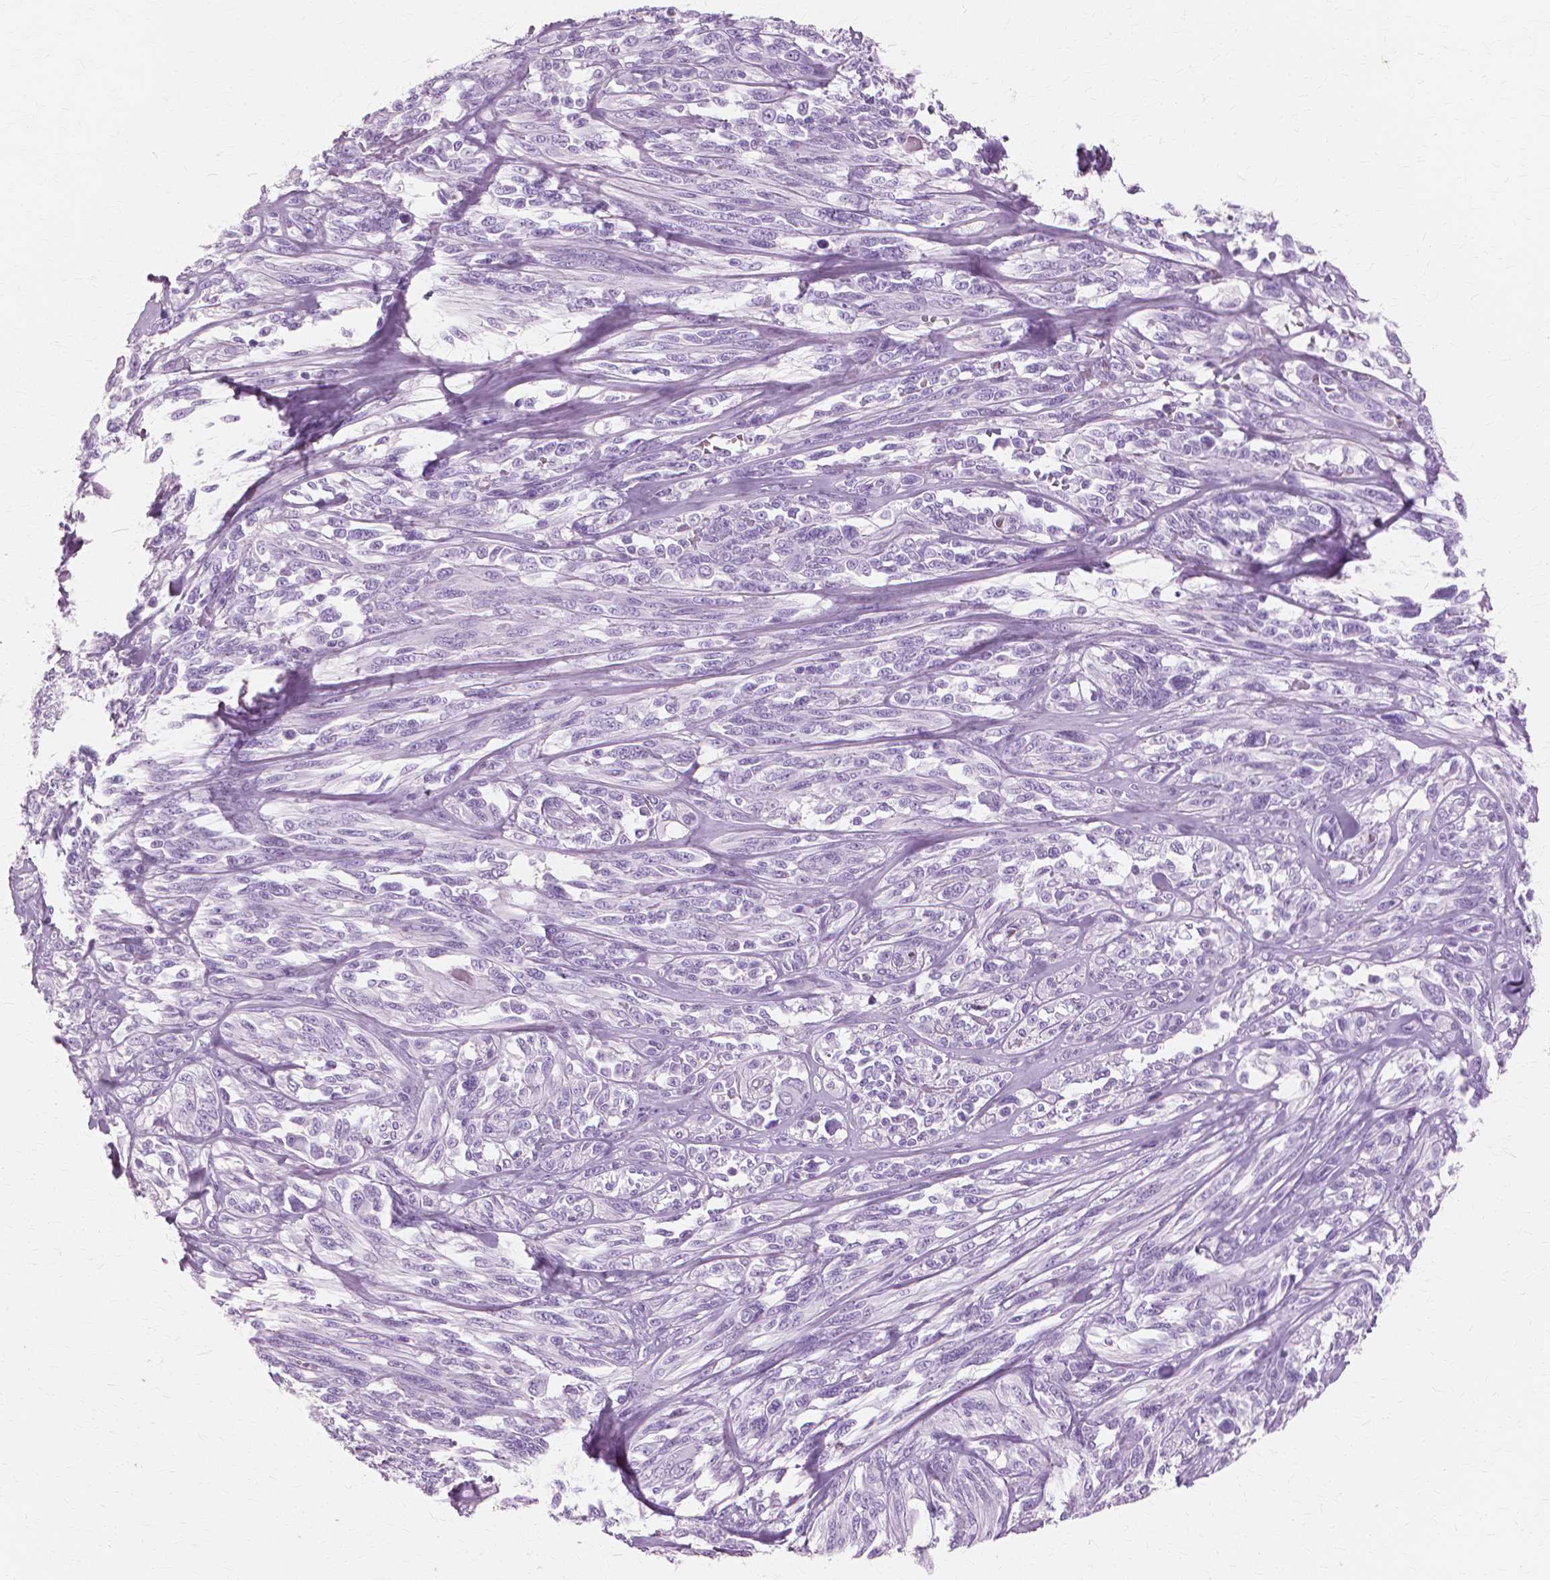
{"staining": {"intensity": "negative", "quantity": "none", "location": "none"}, "tissue": "melanoma", "cell_type": "Tumor cells", "image_type": "cancer", "snomed": [{"axis": "morphology", "description": "Malignant melanoma, NOS"}, {"axis": "topography", "description": "Skin"}], "caption": "Immunohistochemistry (IHC) micrograph of malignant melanoma stained for a protein (brown), which demonstrates no positivity in tumor cells.", "gene": "SFTPD", "patient": {"sex": "female", "age": 91}}